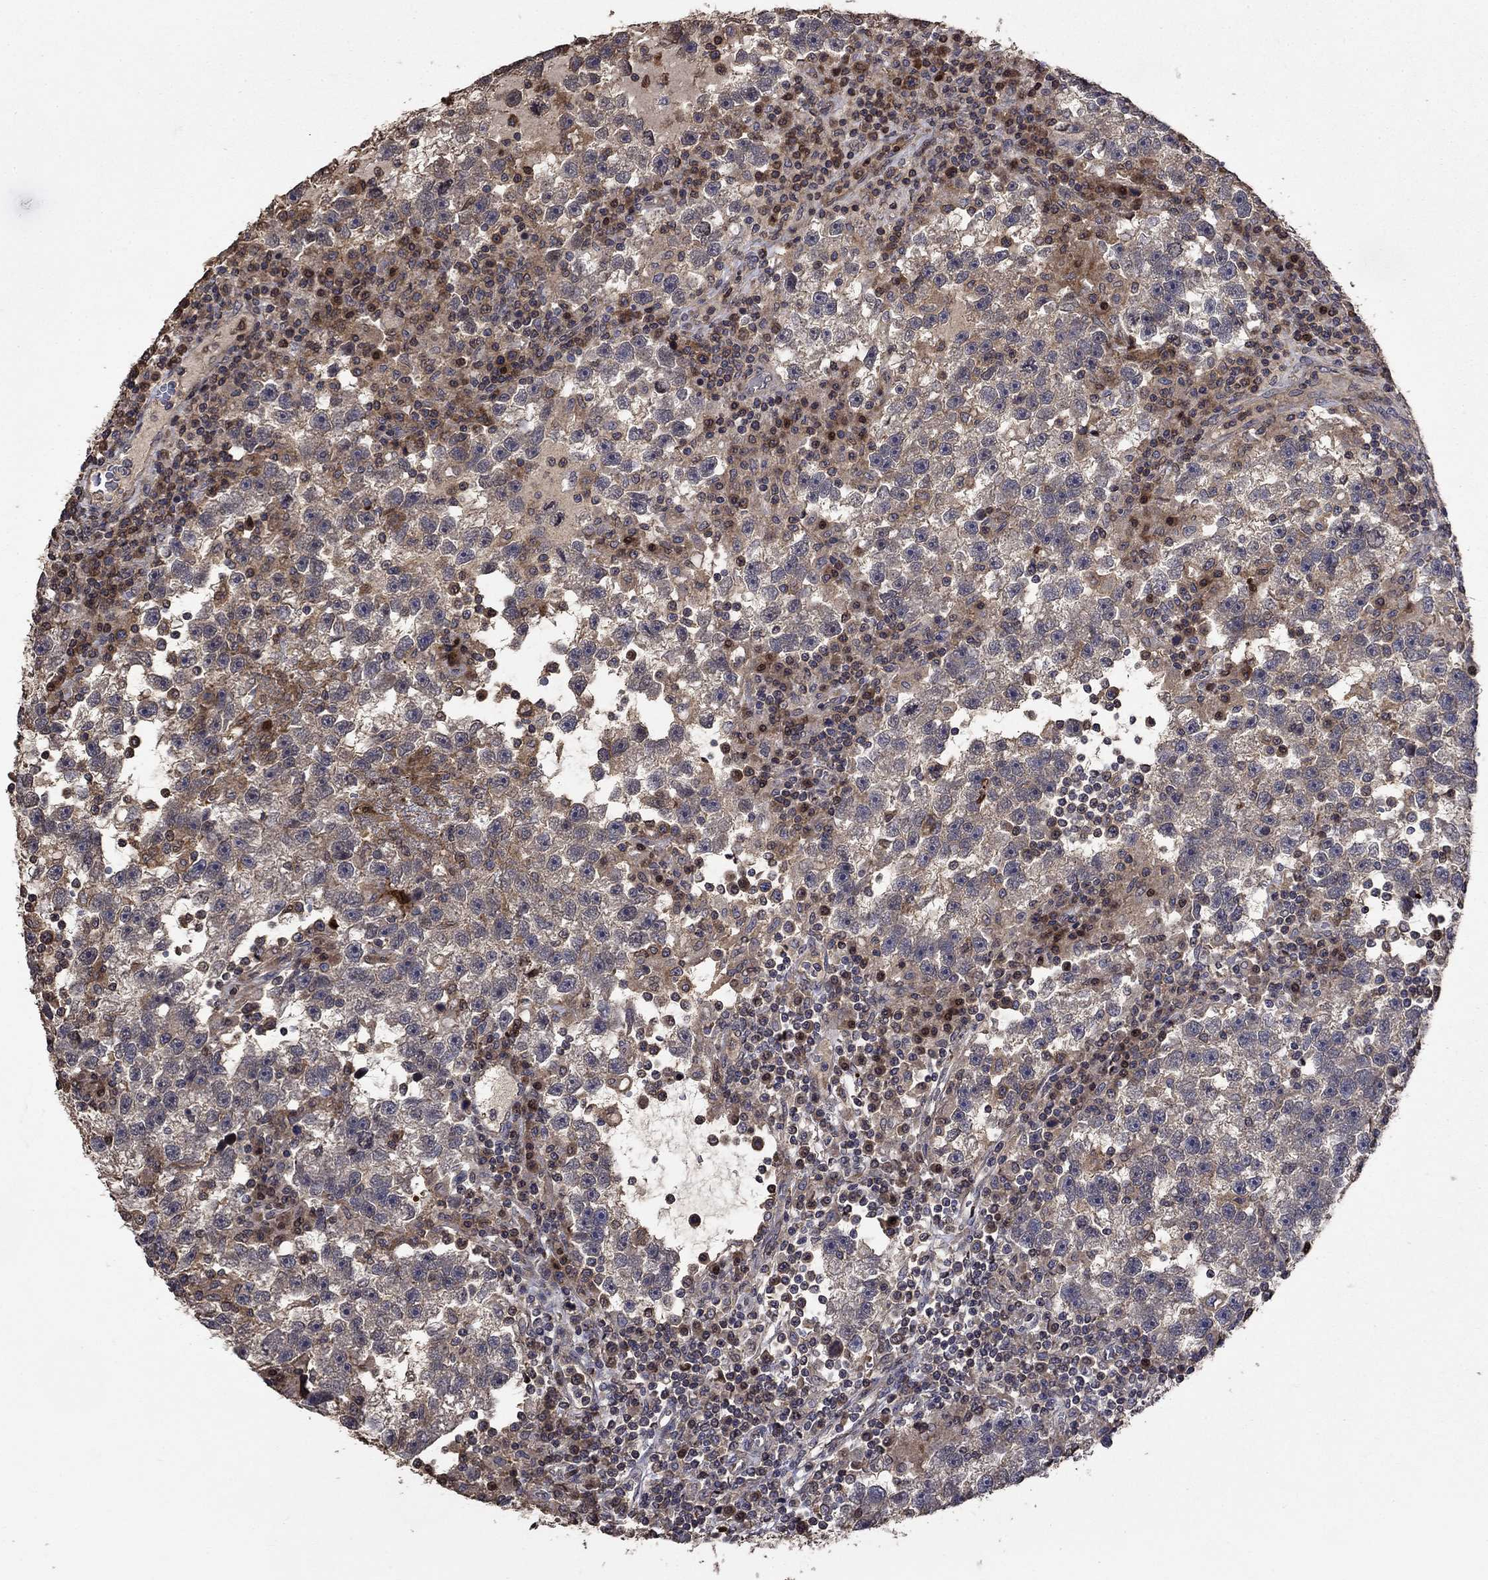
{"staining": {"intensity": "weak", "quantity": "<25%", "location": "cytoplasmic/membranous"}, "tissue": "testis cancer", "cell_type": "Tumor cells", "image_type": "cancer", "snomed": [{"axis": "morphology", "description": "Seminoma, NOS"}, {"axis": "topography", "description": "Testis"}], "caption": "A photomicrograph of human testis cancer is negative for staining in tumor cells.", "gene": "DVL1", "patient": {"sex": "male", "age": 47}}